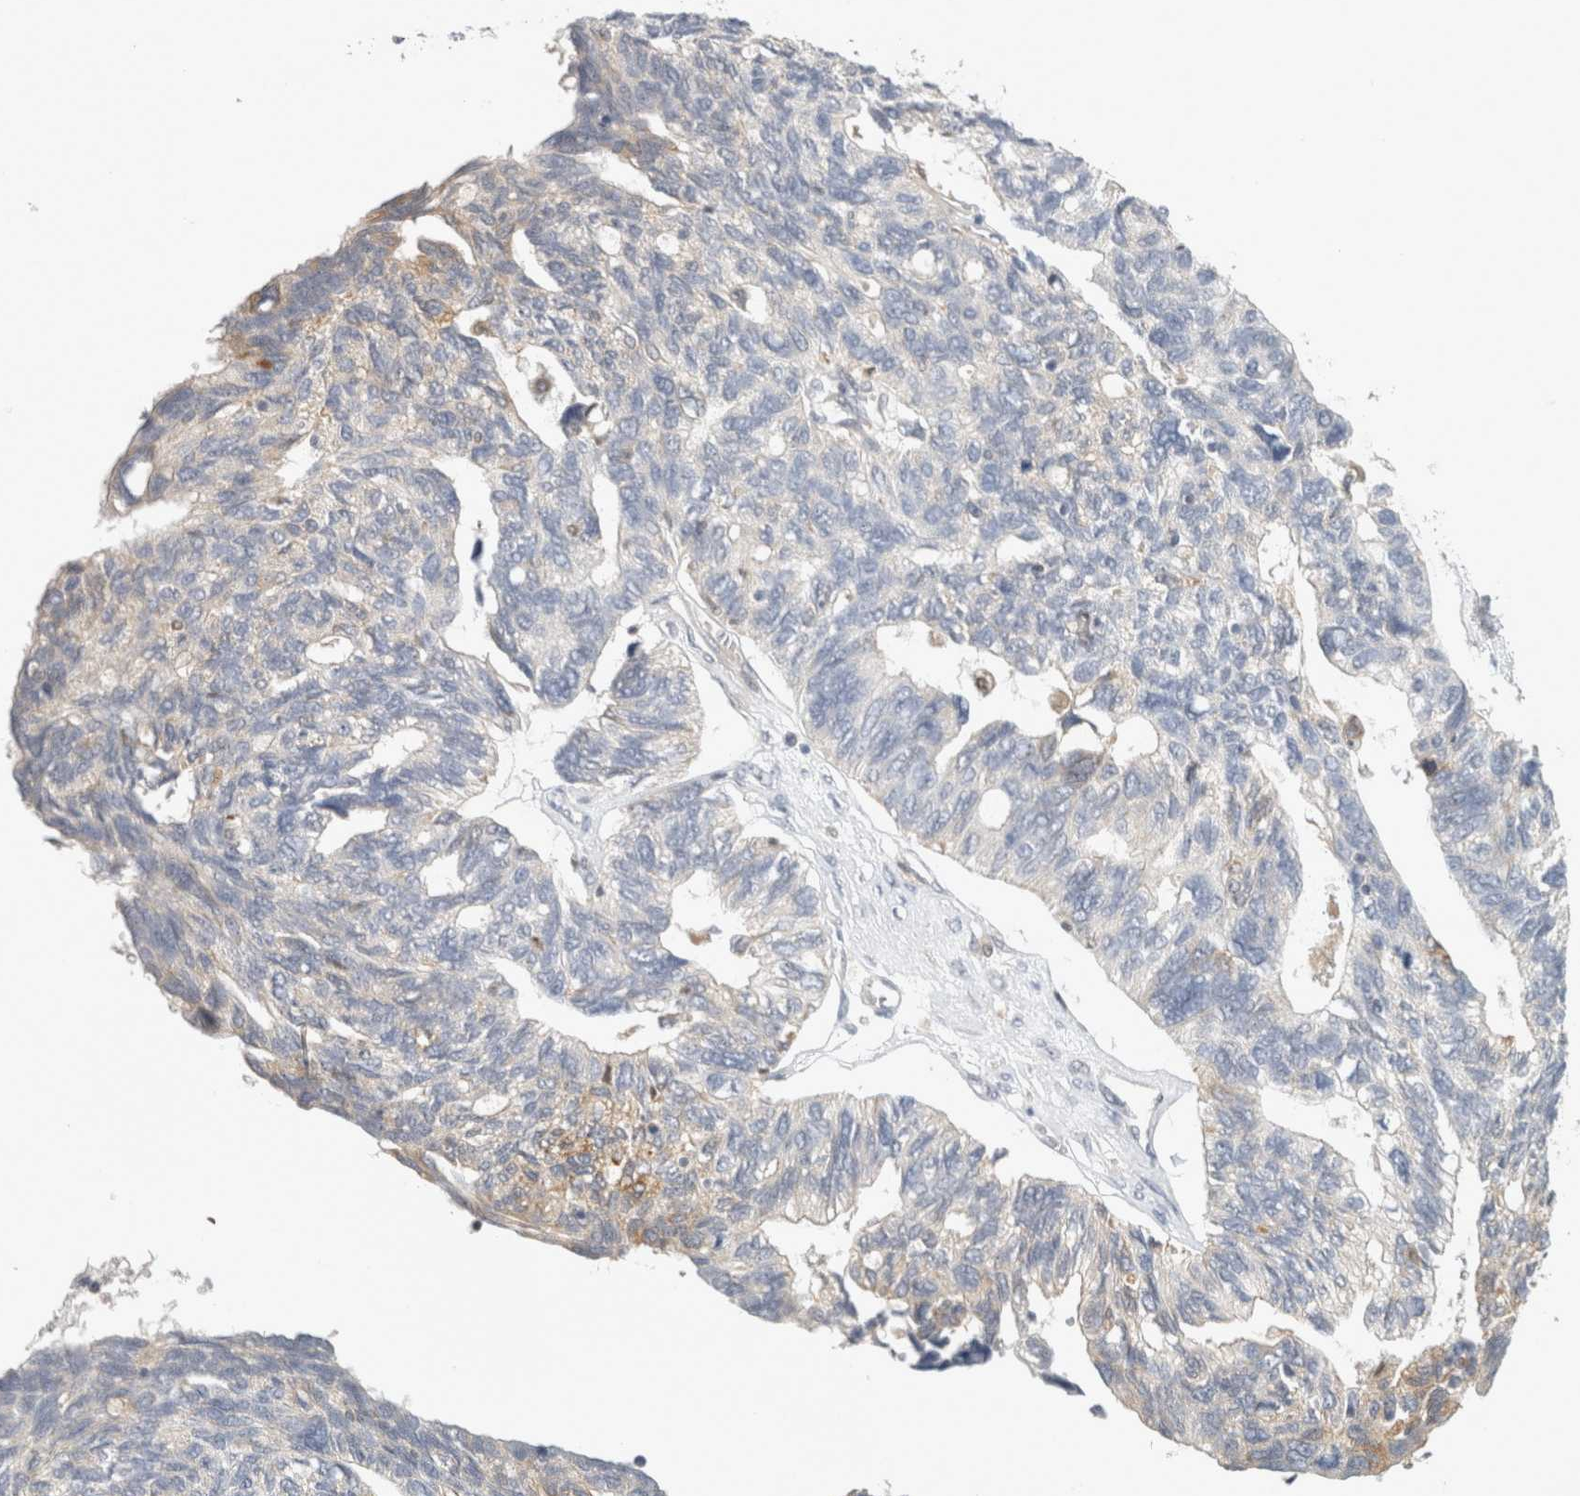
{"staining": {"intensity": "weak", "quantity": "<25%", "location": "cytoplasmic/membranous"}, "tissue": "ovarian cancer", "cell_type": "Tumor cells", "image_type": "cancer", "snomed": [{"axis": "morphology", "description": "Cystadenocarcinoma, serous, NOS"}, {"axis": "topography", "description": "Ovary"}], "caption": "High power microscopy micrograph of an IHC photomicrograph of ovarian serous cystadenocarcinoma, revealing no significant positivity in tumor cells.", "gene": "APOL2", "patient": {"sex": "female", "age": 79}}